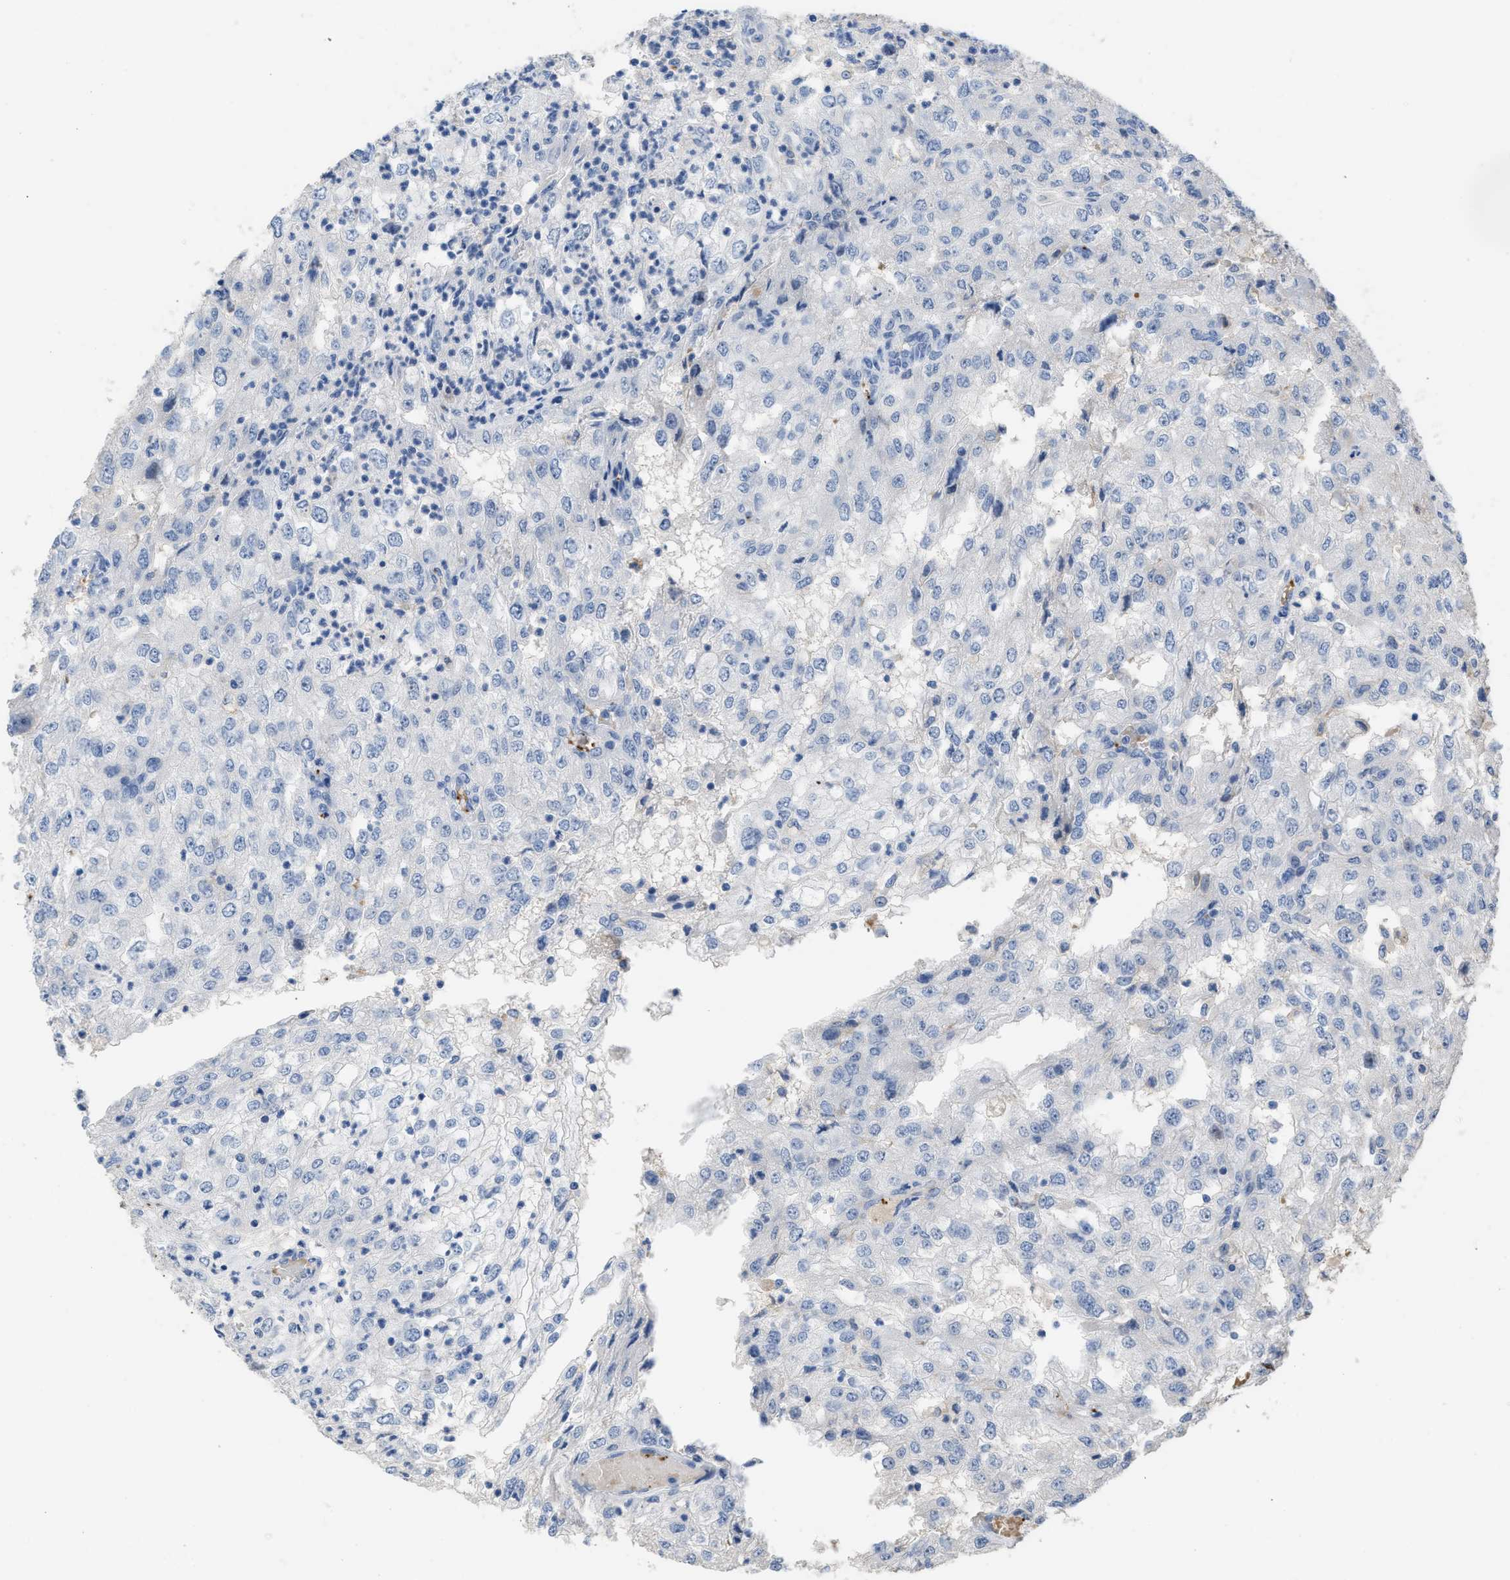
{"staining": {"intensity": "negative", "quantity": "none", "location": "none"}, "tissue": "renal cancer", "cell_type": "Tumor cells", "image_type": "cancer", "snomed": [{"axis": "morphology", "description": "Adenocarcinoma, NOS"}, {"axis": "topography", "description": "Kidney"}], "caption": "This is an immunohistochemistry (IHC) histopathology image of human renal adenocarcinoma. There is no staining in tumor cells.", "gene": "FGF18", "patient": {"sex": "female", "age": 54}}